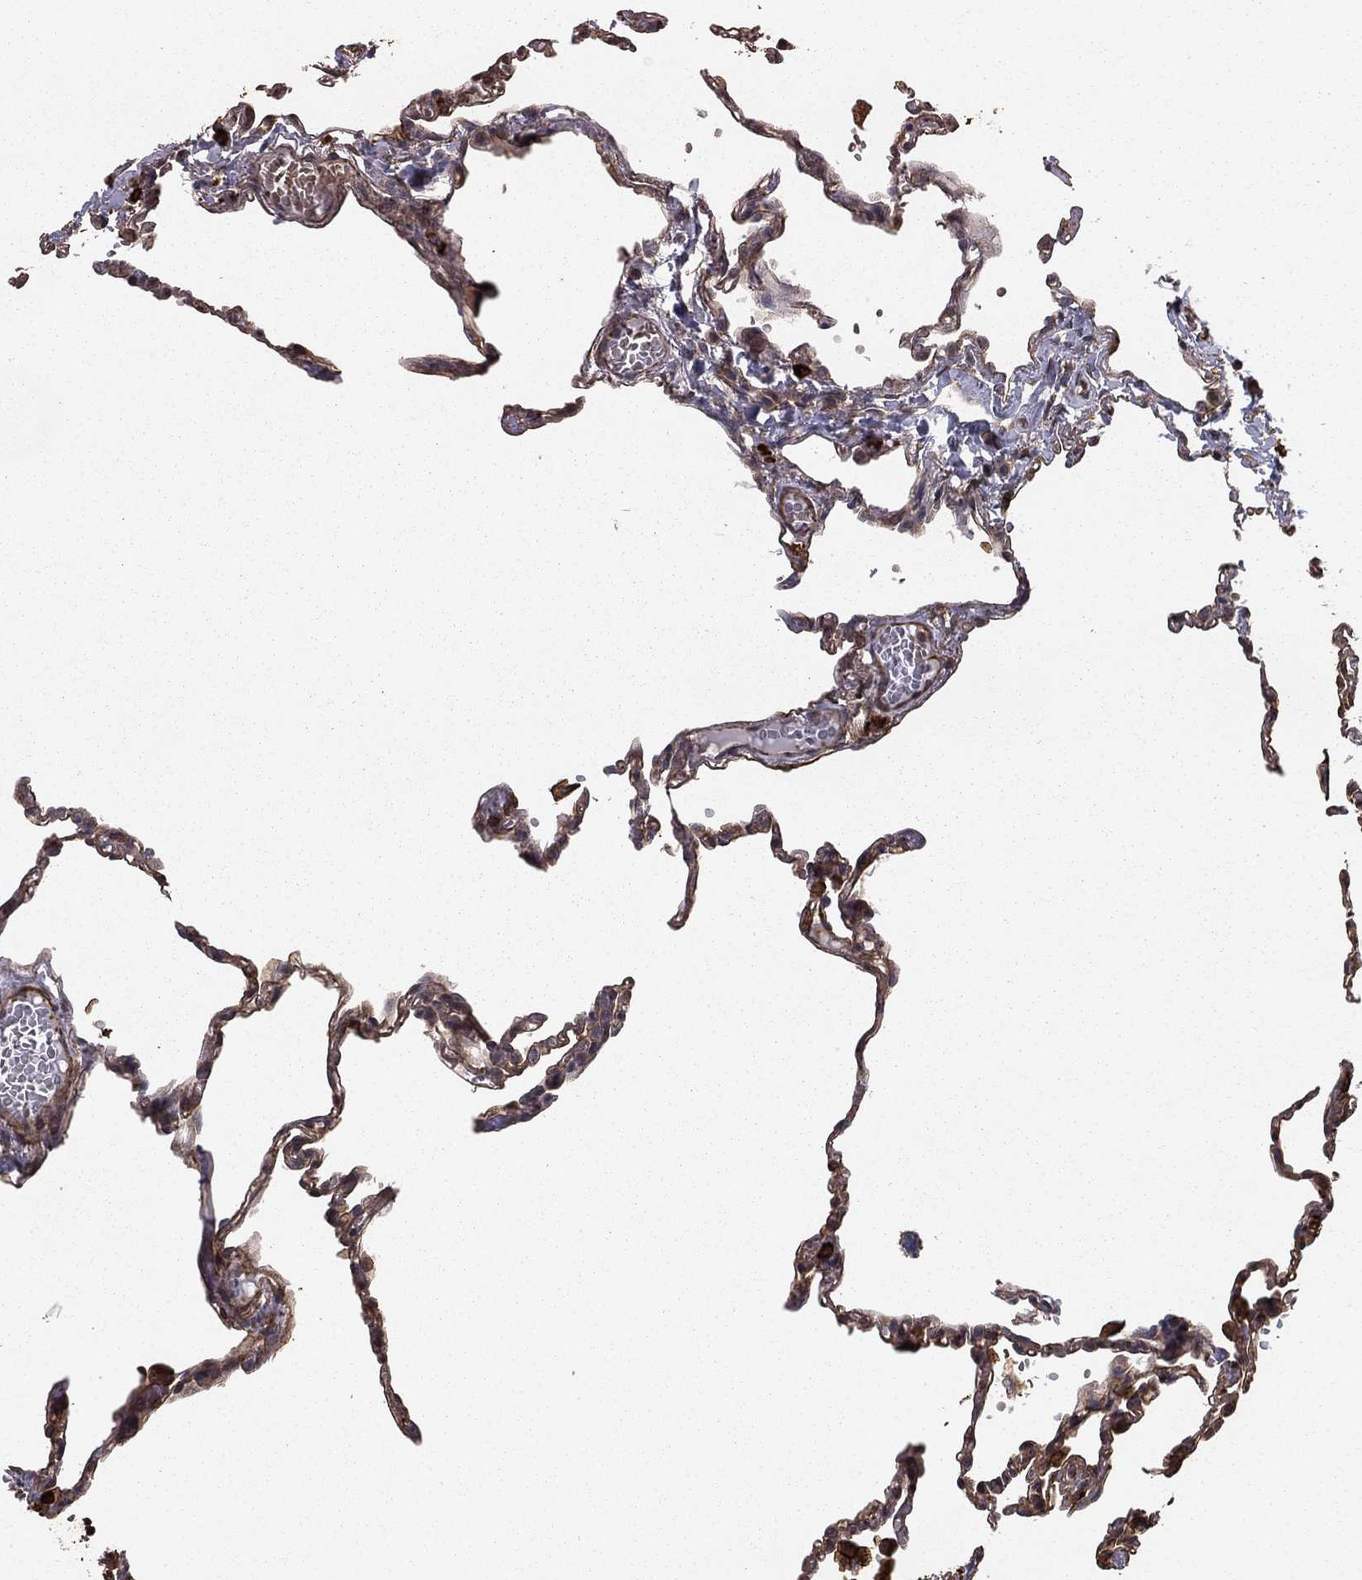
{"staining": {"intensity": "negative", "quantity": "none", "location": "none"}, "tissue": "lung", "cell_type": "Alveolar cells", "image_type": "normal", "snomed": [{"axis": "morphology", "description": "Normal tissue, NOS"}, {"axis": "topography", "description": "Lung"}], "caption": "IHC of normal human lung exhibits no staining in alveolar cells. (DAB (3,3'-diaminobenzidine) immunohistochemistry (IHC) with hematoxylin counter stain).", "gene": "HABP4", "patient": {"sex": "male", "age": 78}}